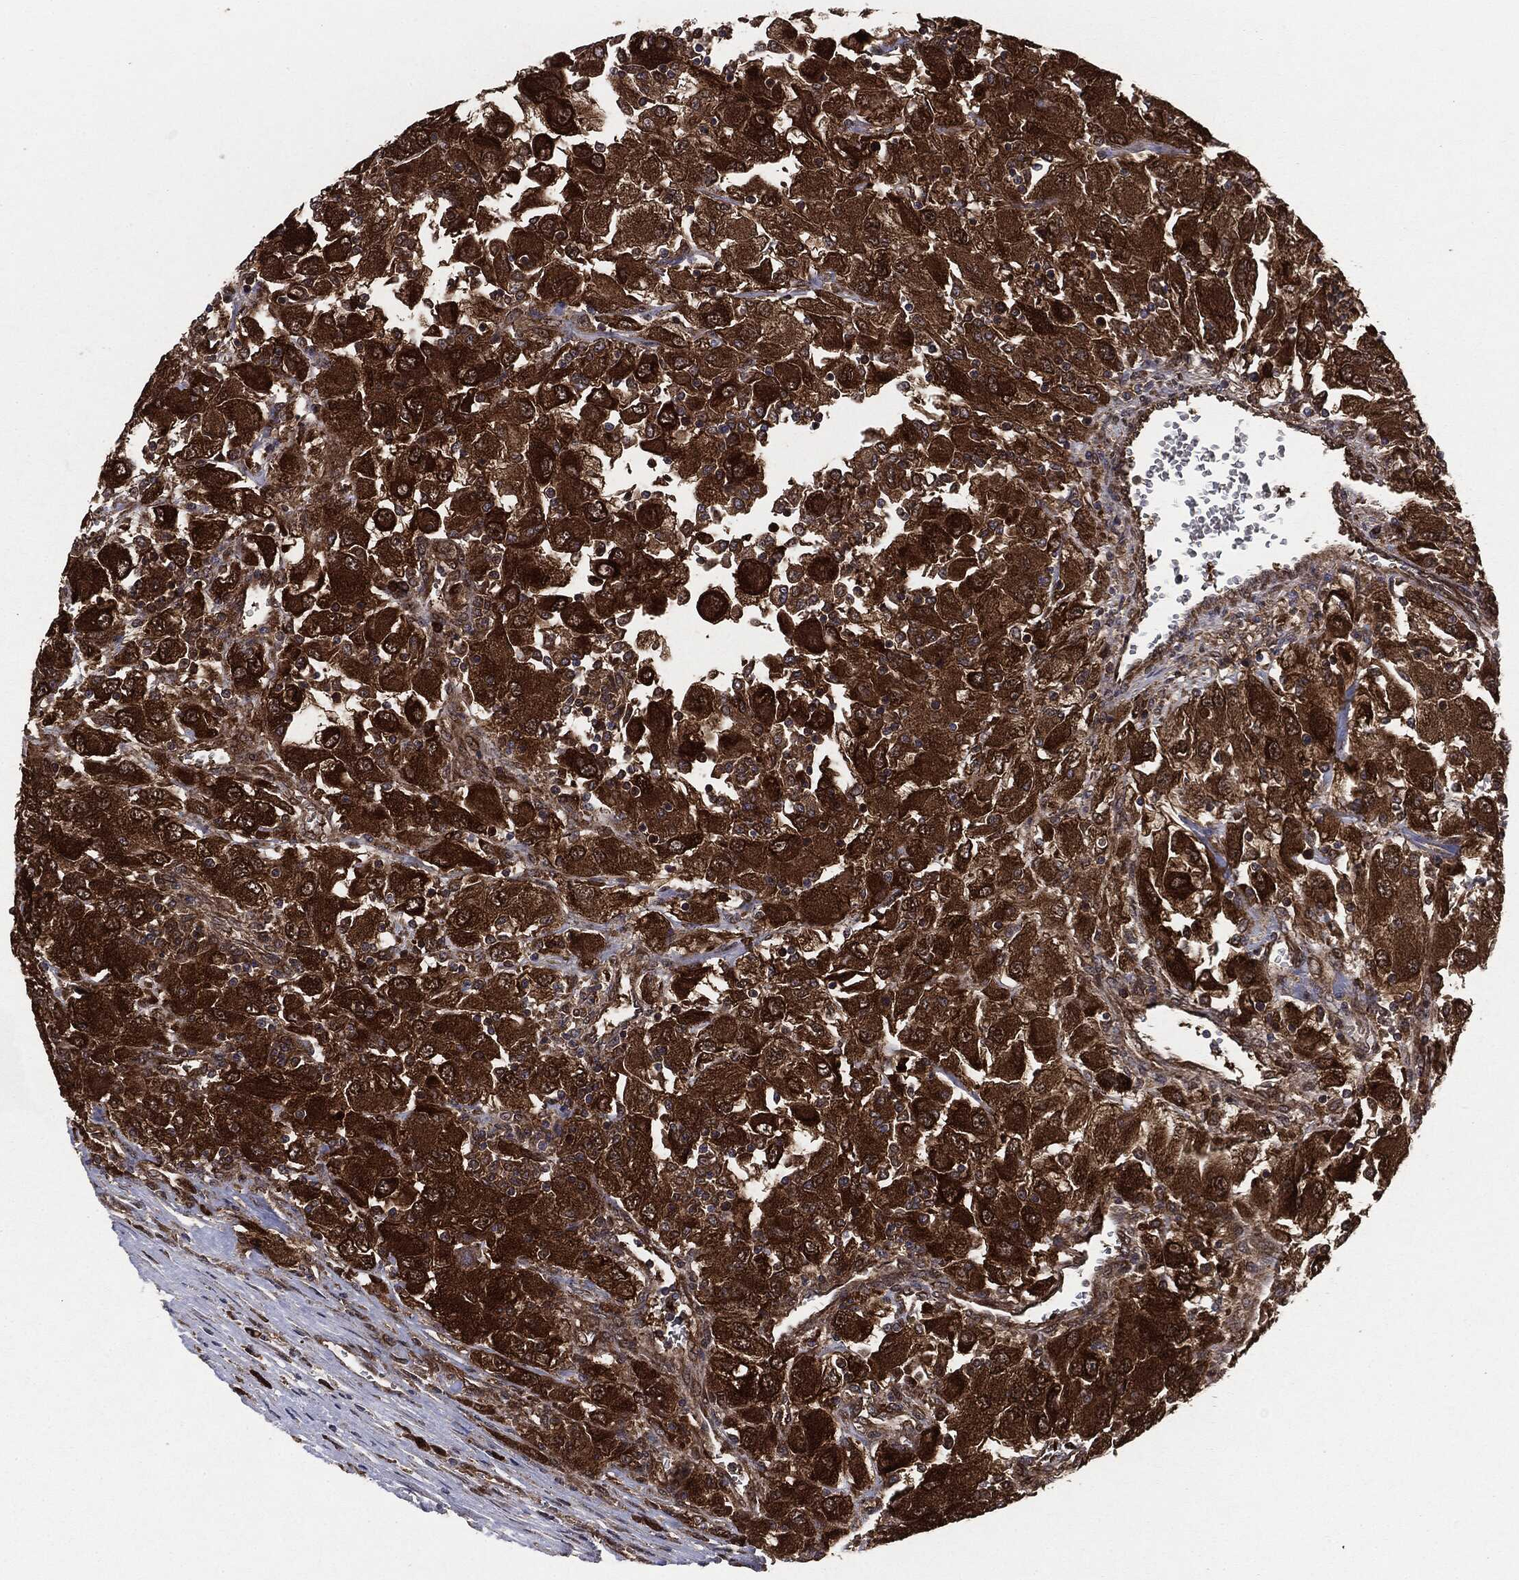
{"staining": {"intensity": "strong", "quantity": ">75%", "location": "cytoplasmic/membranous"}, "tissue": "renal cancer", "cell_type": "Tumor cells", "image_type": "cancer", "snomed": [{"axis": "morphology", "description": "Adenocarcinoma, NOS"}, {"axis": "topography", "description": "Kidney"}], "caption": "Renal cancer stained with a brown dye demonstrates strong cytoplasmic/membranous positive expression in approximately >75% of tumor cells.", "gene": "NME1", "patient": {"sex": "female", "age": 67}}